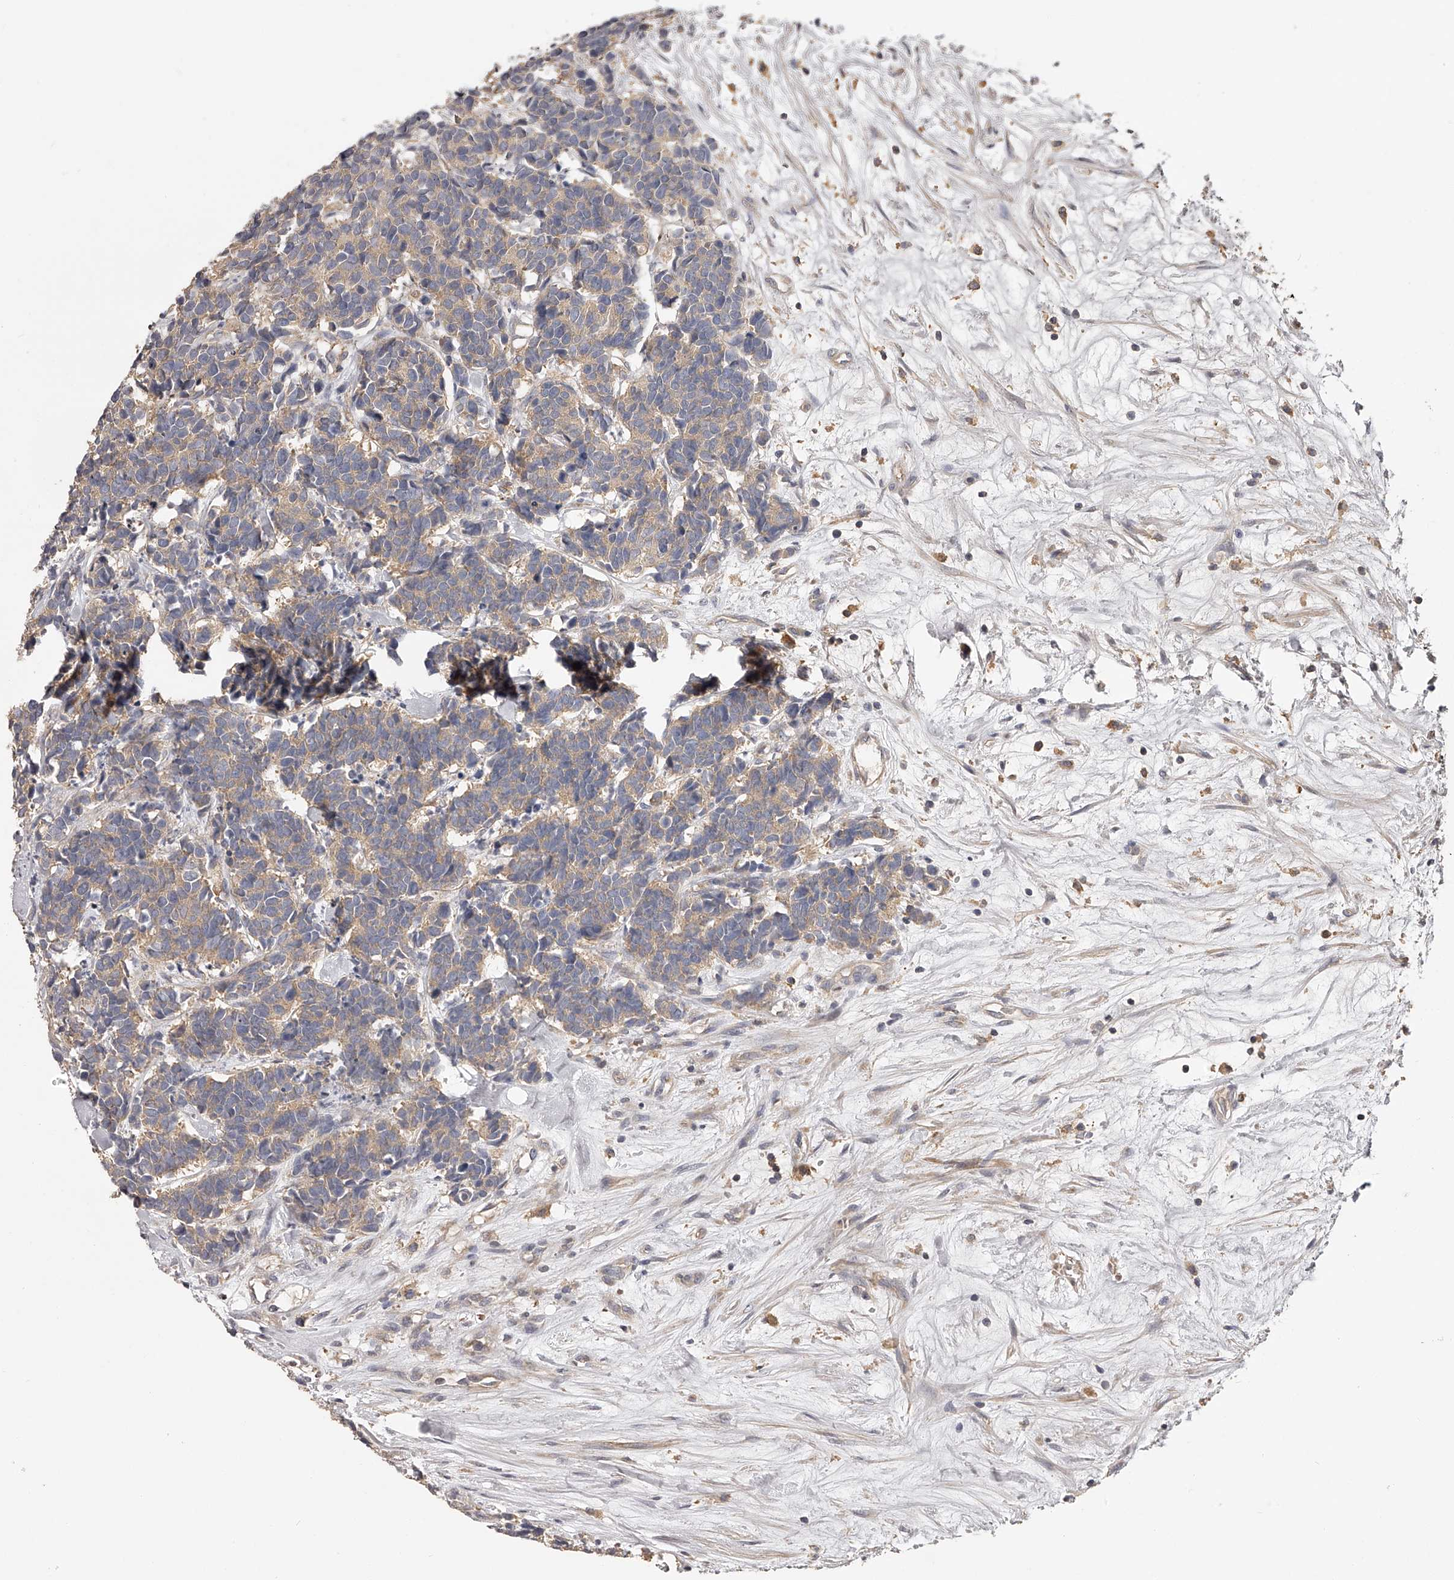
{"staining": {"intensity": "weak", "quantity": ">75%", "location": "cytoplasmic/membranous"}, "tissue": "carcinoid", "cell_type": "Tumor cells", "image_type": "cancer", "snomed": [{"axis": "morphology", "description": "Carcinoma, NOS"}, {"axis": "morphology", "description": "Carcinoid, malignant, NOS"}, {"axis": "topography", "description": "Urinary bladder"}], "caption": "IHC (DAB) staining of carcinoma shows weak cytoplasmic/membranous protein positivity in approximately >75% of tumor cells.", "gene": "TNN", "patient": {"sex": "male", "age": 57}}